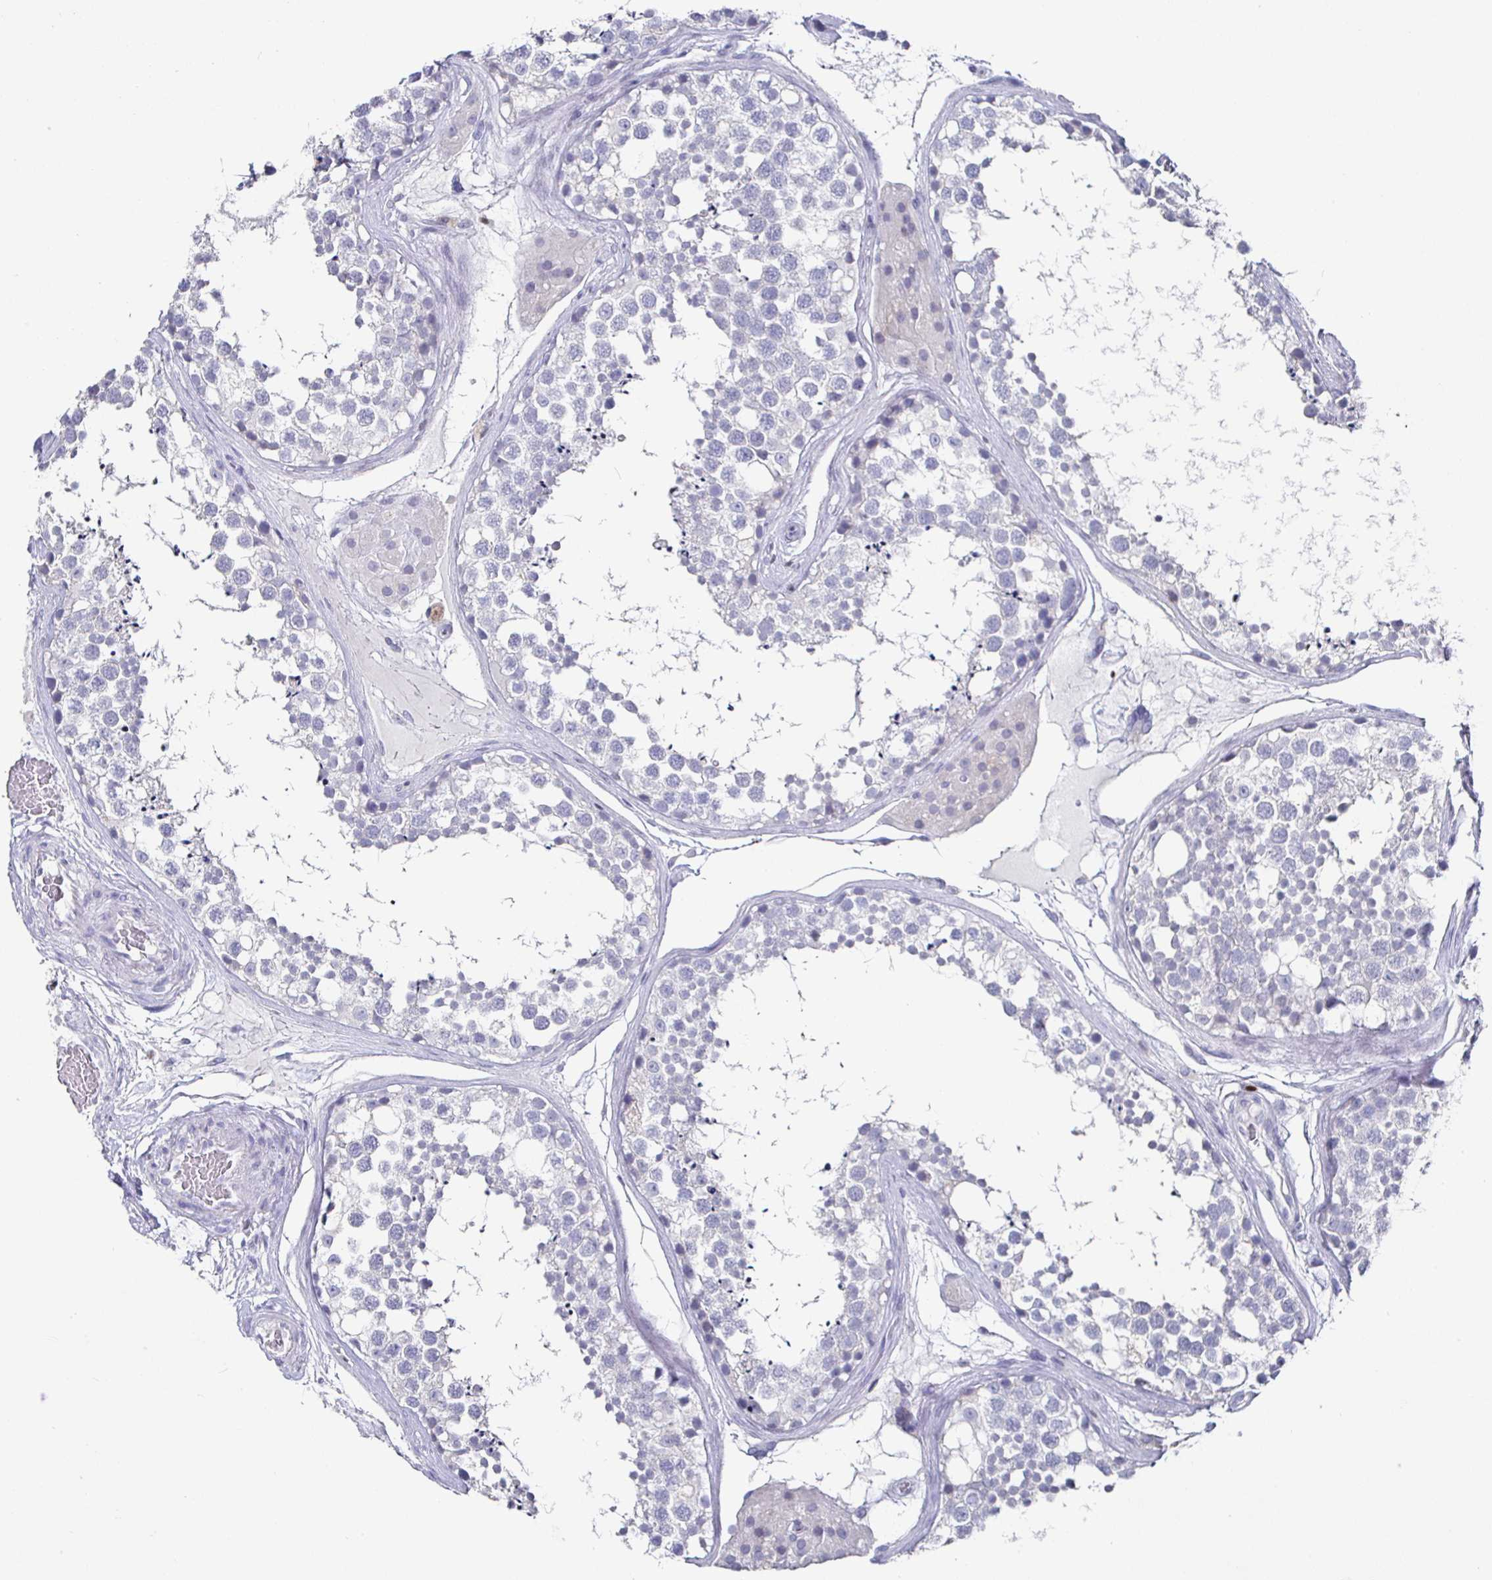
{"staining": {"intensity": "negative", "quantity": "none", "location": "none"}, "tissue": "testis", "cell_type": "Cells in seminiferous ducts", "image_type": "normal", "snomed": [{"axis": "morphology", "description": "Normal tissue, NOS"}, {"axis": "morphology", "description": "Seminoma, NOS"}, {"axis": "topography", "description": "Testis"}], "caption": "Image shows no protein positivity in cells in seminiferous ducts of unremarkable testis. (Stains: DAB (3,3'-diaminobenzidine) immunohistochemistry (IHC) with hematoxylin counter stain, Microscopy: brightfield microscopy at high magnification).", "gene": "RUNX2", "patient": {"sex": "male", "age": 65}}